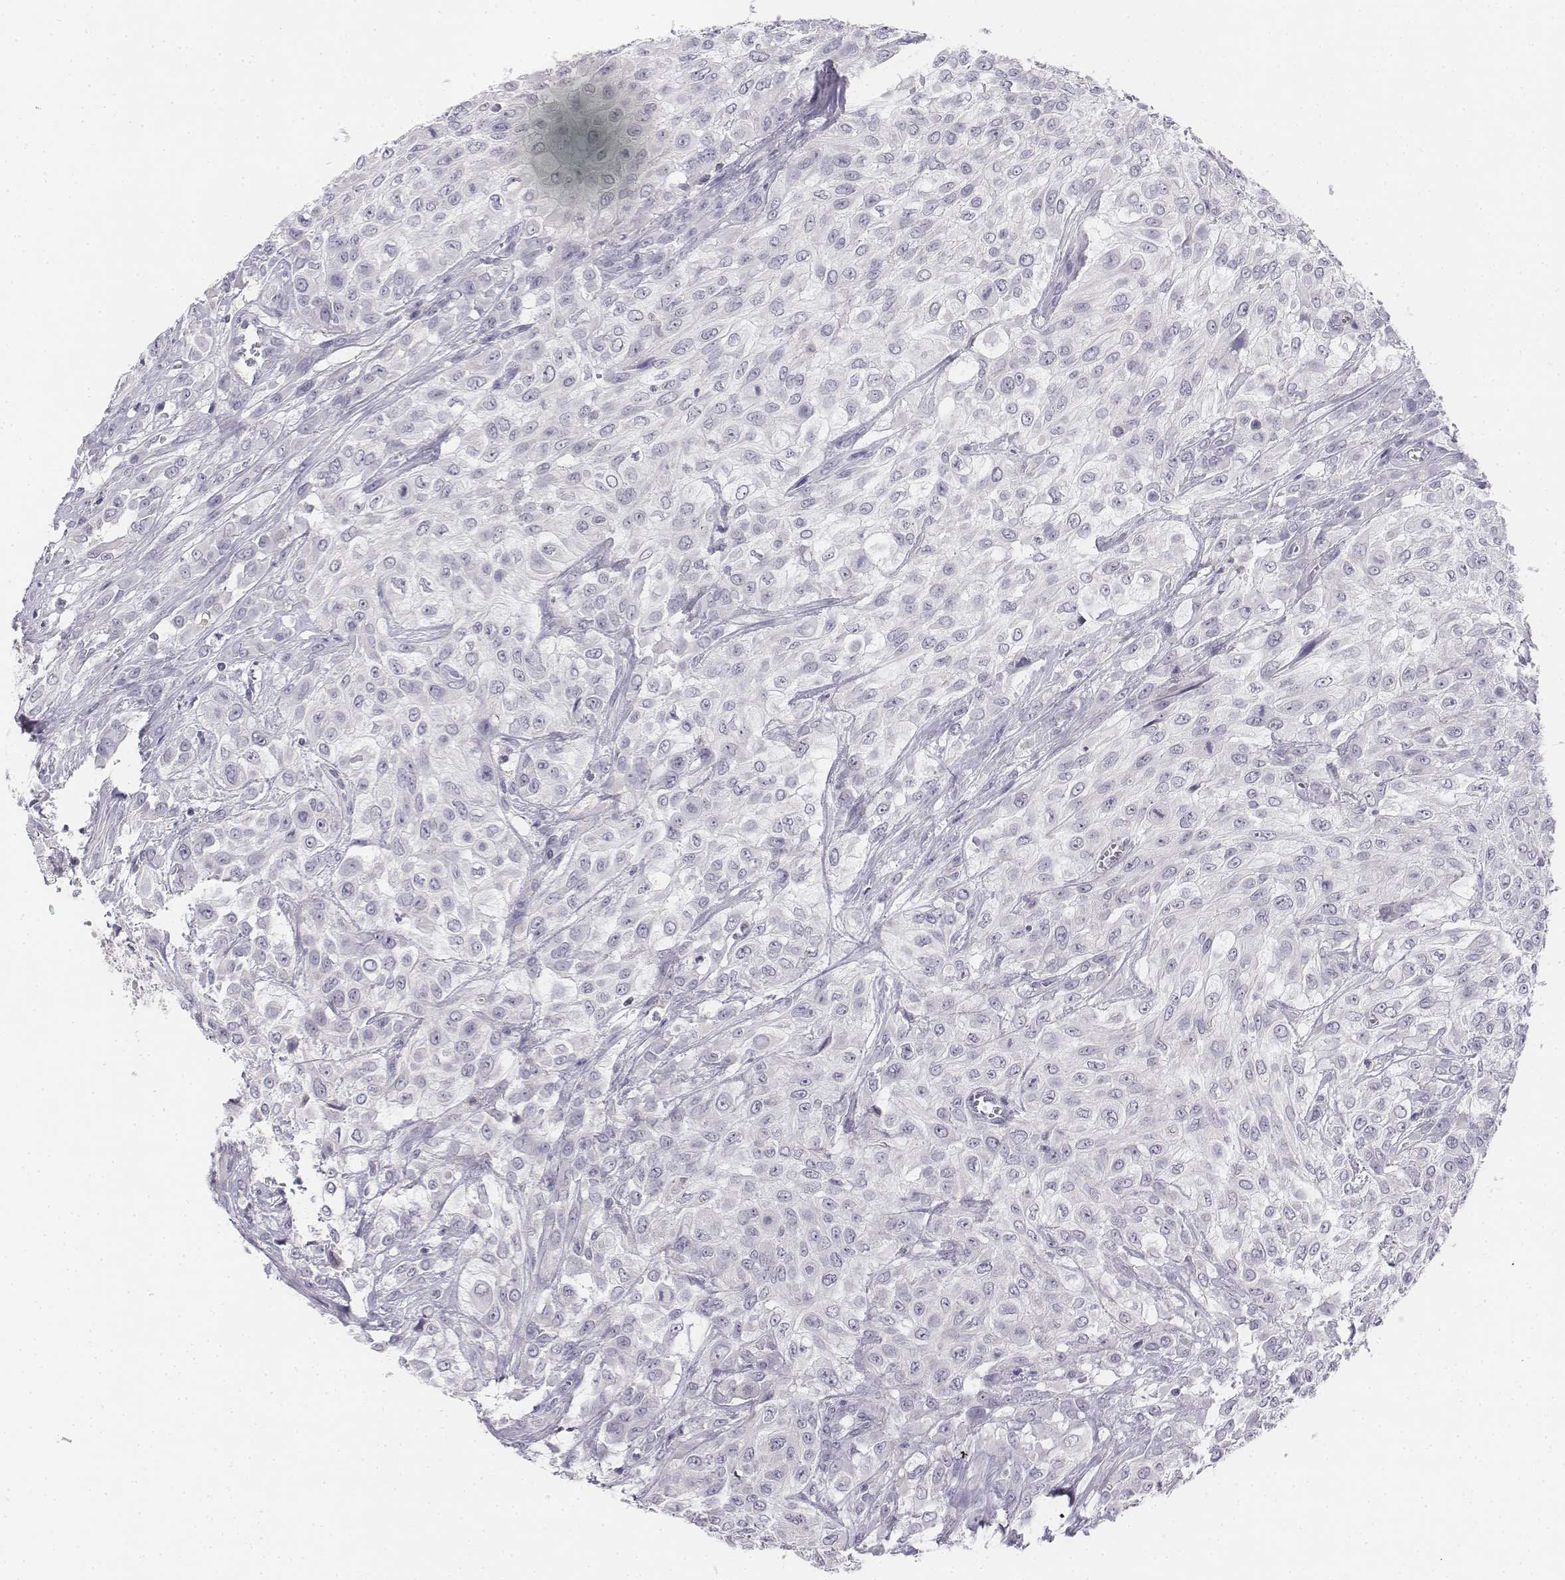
{"staining": {"intensity": "negative", "quantity": "none", "location": "none"}, "tissue": "urothelial cancer", "cell_type": "Tumor cells", "image_type": "cancer", "snomed": [{"axis": "morphology", "description": "Urothelial carcinoma, High grade"}, {"axis": "topography", "description": "Urinary bladder"}], "caption": "Urothelial cancer stained for a protein using immunohistochemistry exhibits no staining tumor cells.", "gene": "UCN2", "patient": {"sex": "male", "age": 57}}